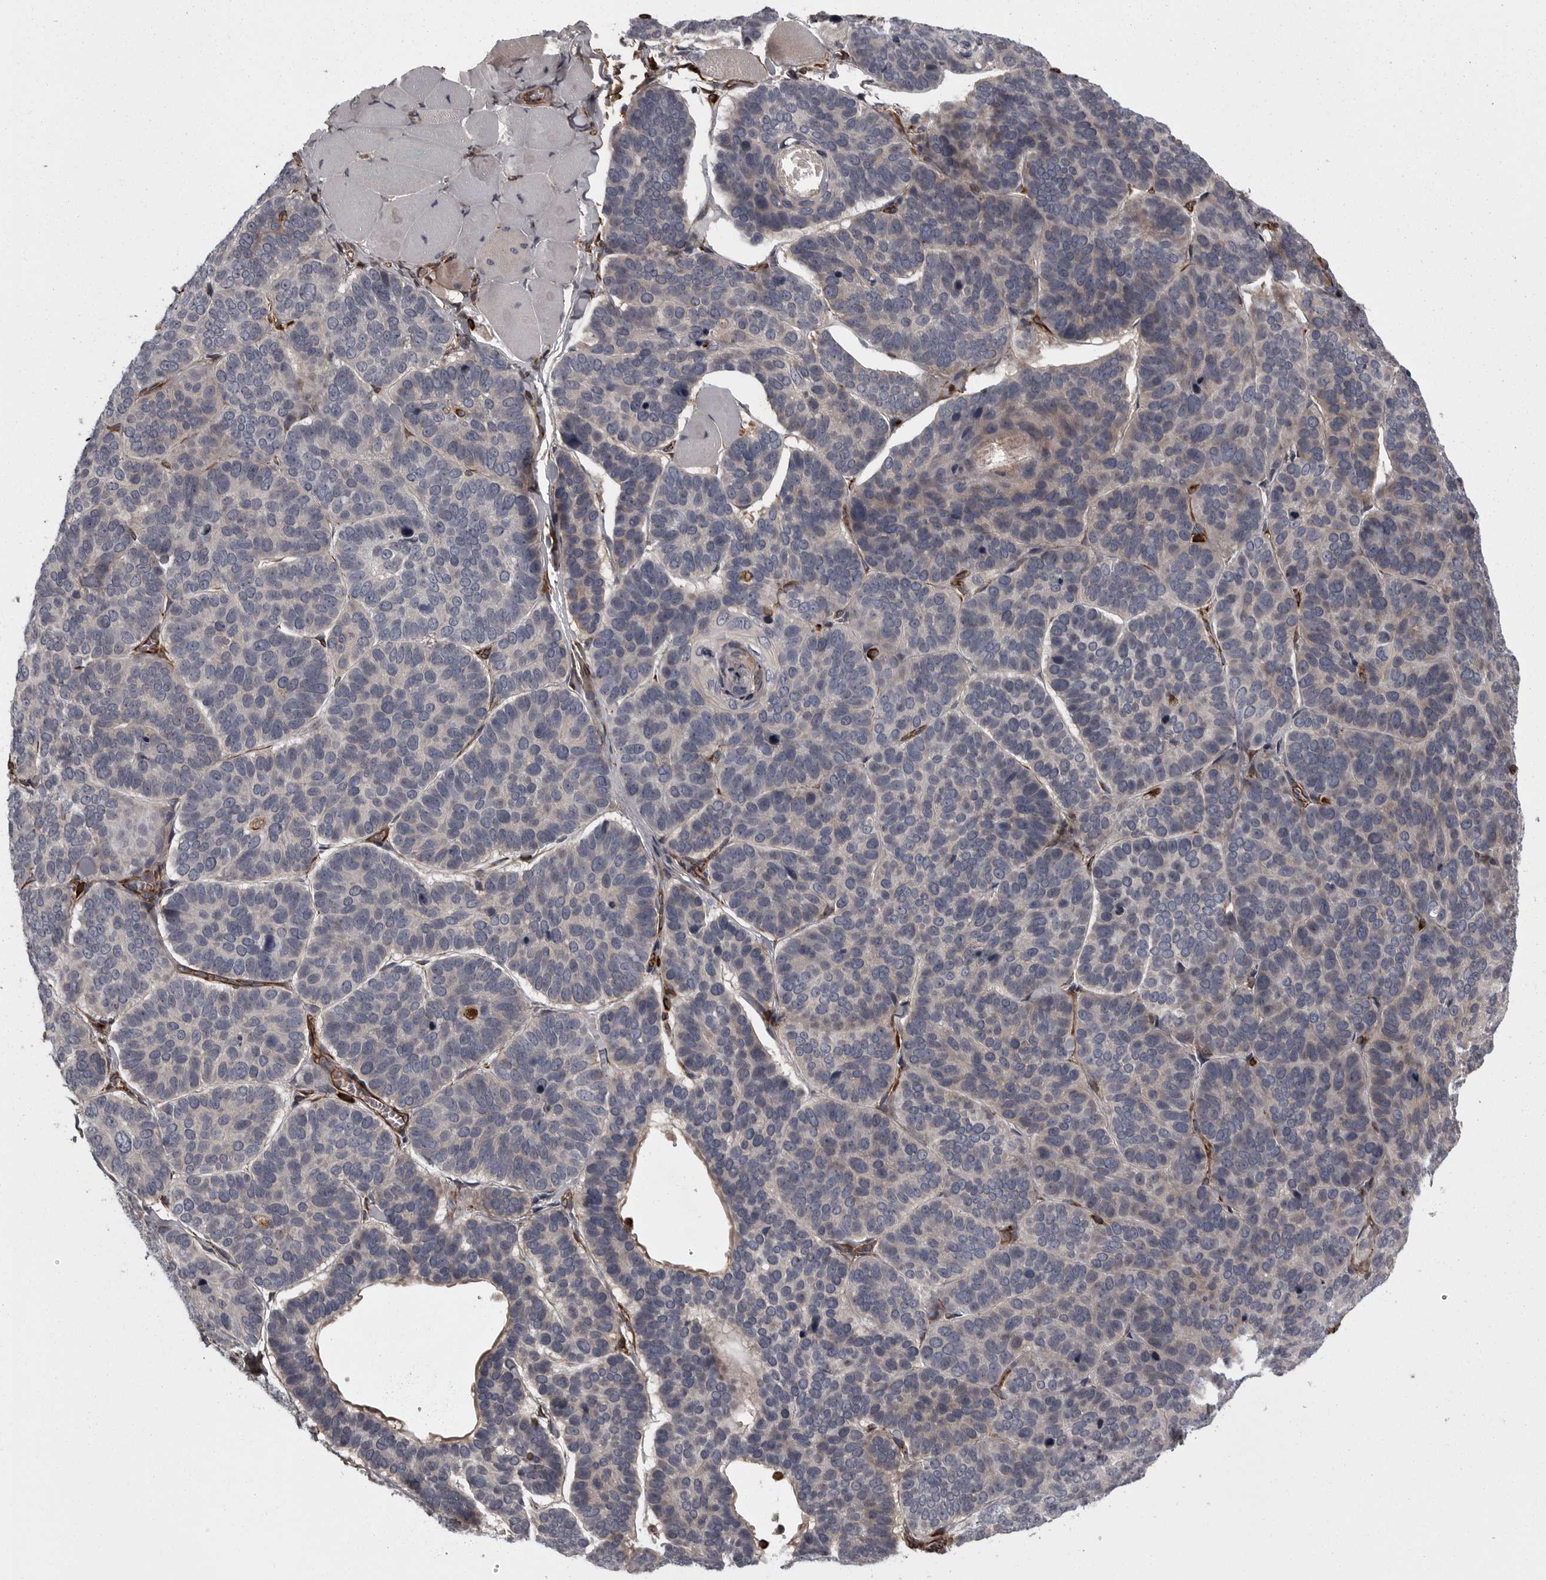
{"staining": {"intensity": "negative", "quantity": "none", "location": "none"}, "tissue": "skin cancer", "cell_type": "Tumor cells", "image_type": "cancer", "snomed": [{"axis": "morphology", "description": "Basal cell carcinoma"}, {"axis": "topography", "description": "Skin"}], "caption": "Immunohistochemistry (IHC) of human skin cancer displays no expression in tumor cells. (DAB (3,3'-diaminobenzidine) immunohistochemistry visualized using brightfield microscopy, high magnification).", "gene": "FAAP100", "patient": {"sex": "male", "age": 62}}